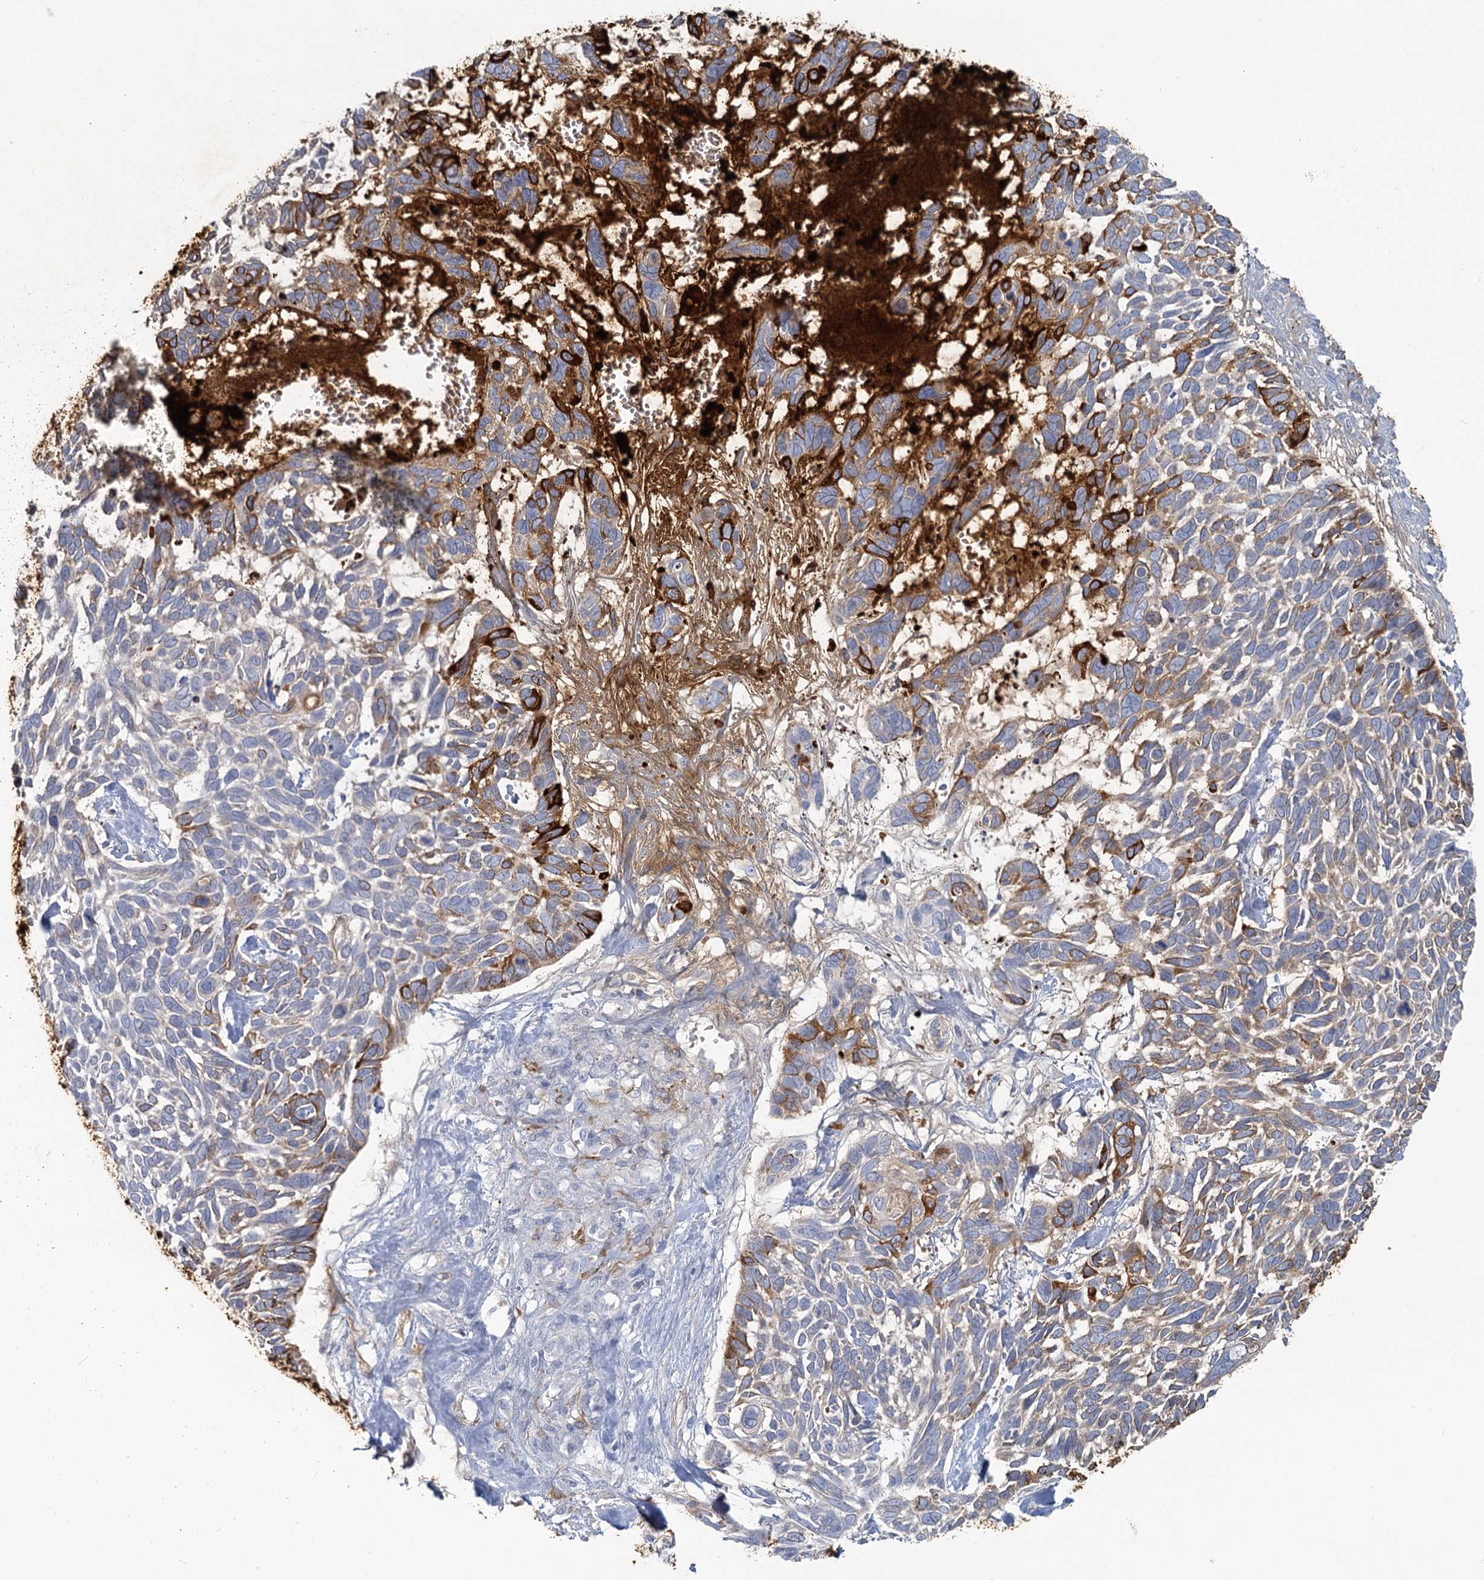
{"staining": {"intensity": "strong", "quantity": "<25%", "location": "cytoplasmic/membranous"}, "tissue": "skin cancer", "cell_type": "Tumor cells", "image_type": "cancer", "snomed": [{"axis": "morphology", "description": "Basal cell carcinoma"}, {"axis": "topography", "description": "Skin"}], "caption": "Human skin cancer (basal cell carcinoma) stained for a protein (brown) displays strong cytoplasmic/membranous positive positivity in about <25% of tumor cells.", "gene": "CHGA", "patient": {"sex": "male", "age": 88}}